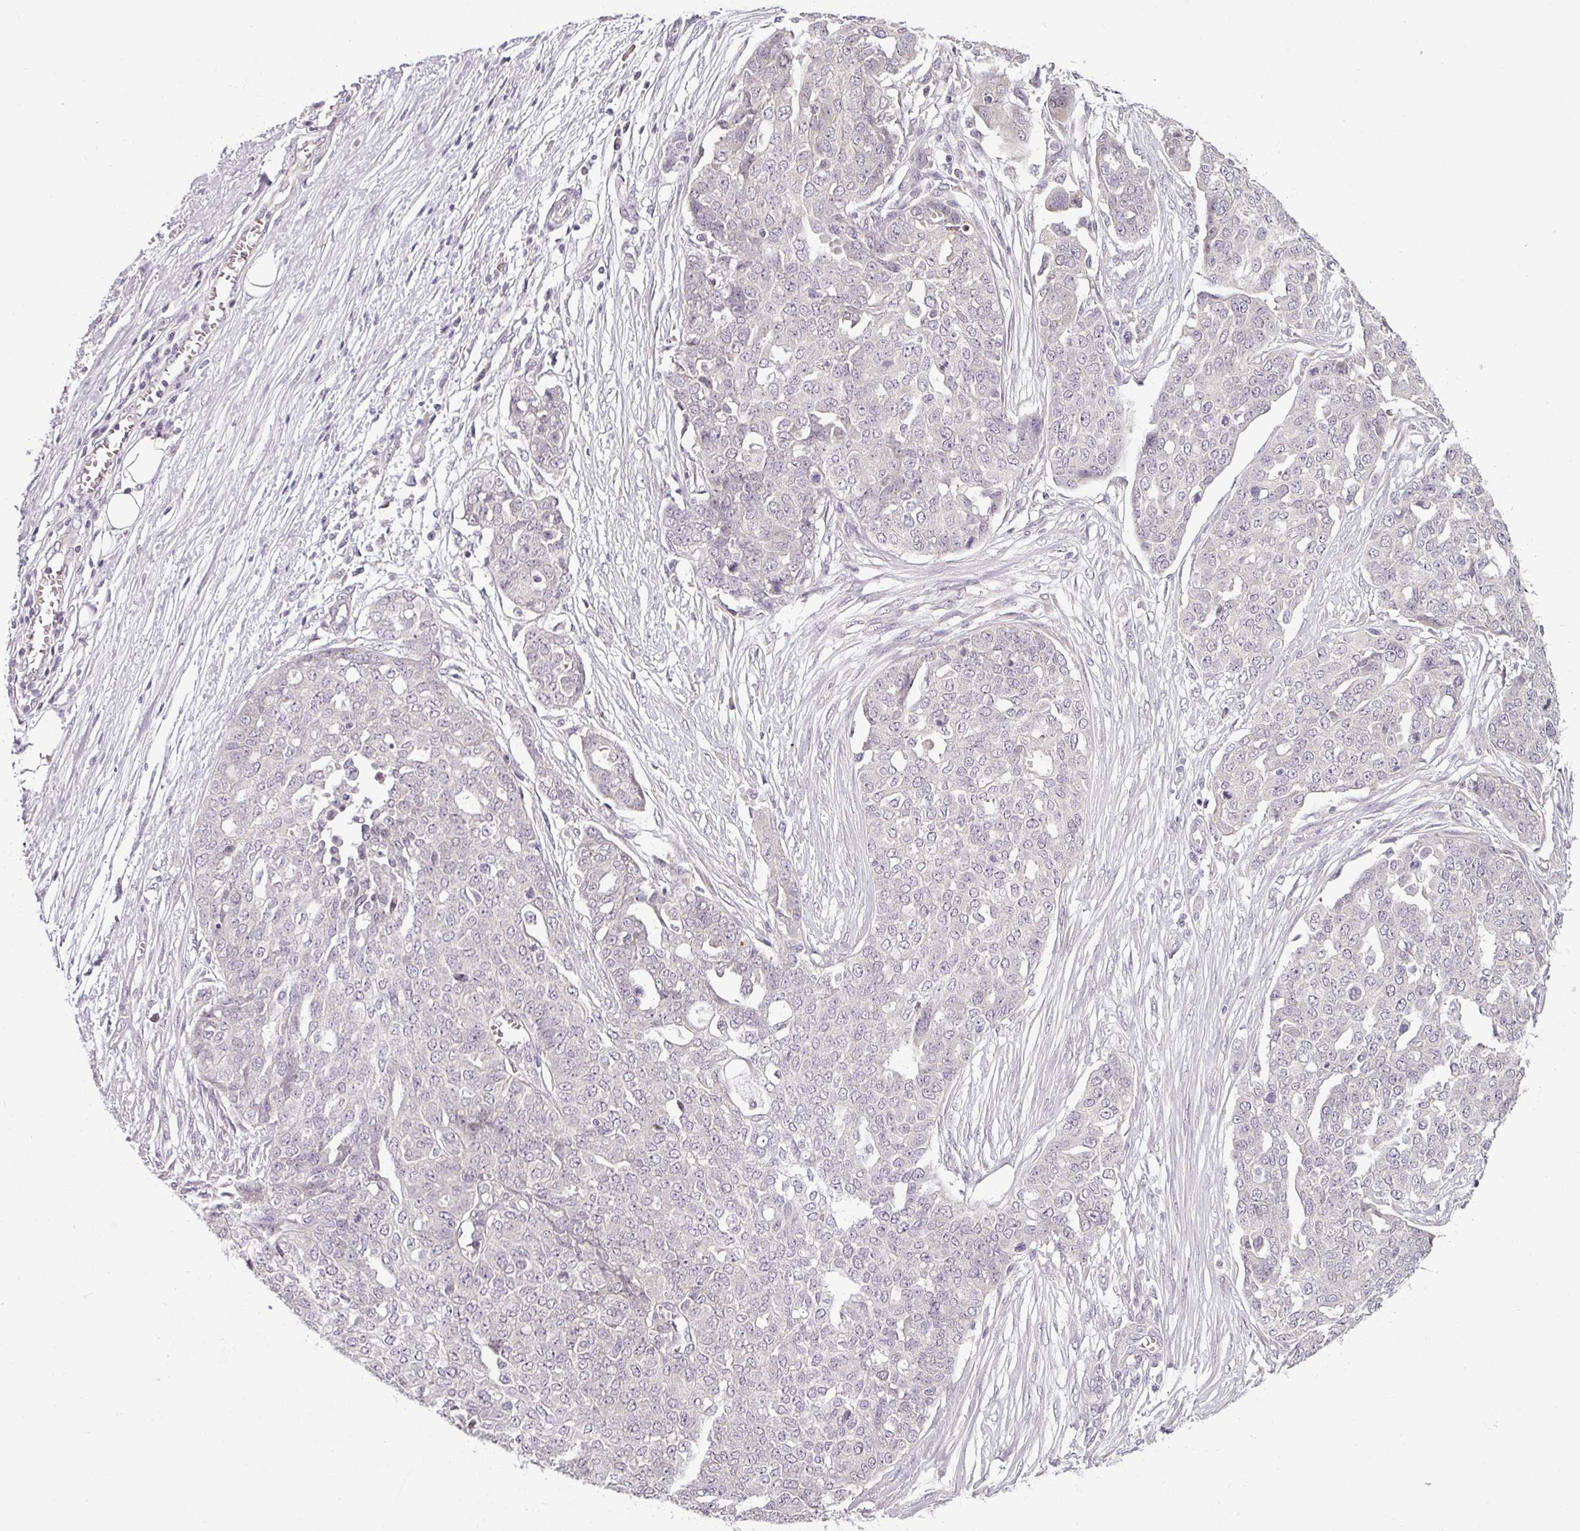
{"staining": {"intensity": "negative", "quantity": "none", "location": "none"}, "tissue": "ovarian cancer", "cell_type": "Tumor cells", "image_type": "cancer", "snomed": [{"axis": "morphology", "description": "Cystadenocarcinoma, serous, NOS"}, {"axis": "topography", "description": "Soft tissue"}, {"axis": "topography", "description": "Ovary"}], "caption": "The IHC micrograph has no significant expression in tumor cells of ovarian cancer (serous cystadenocarcinoma) tissue.", "gene": "OR52D1", "patient": {"sex": "female", "age": 57}}